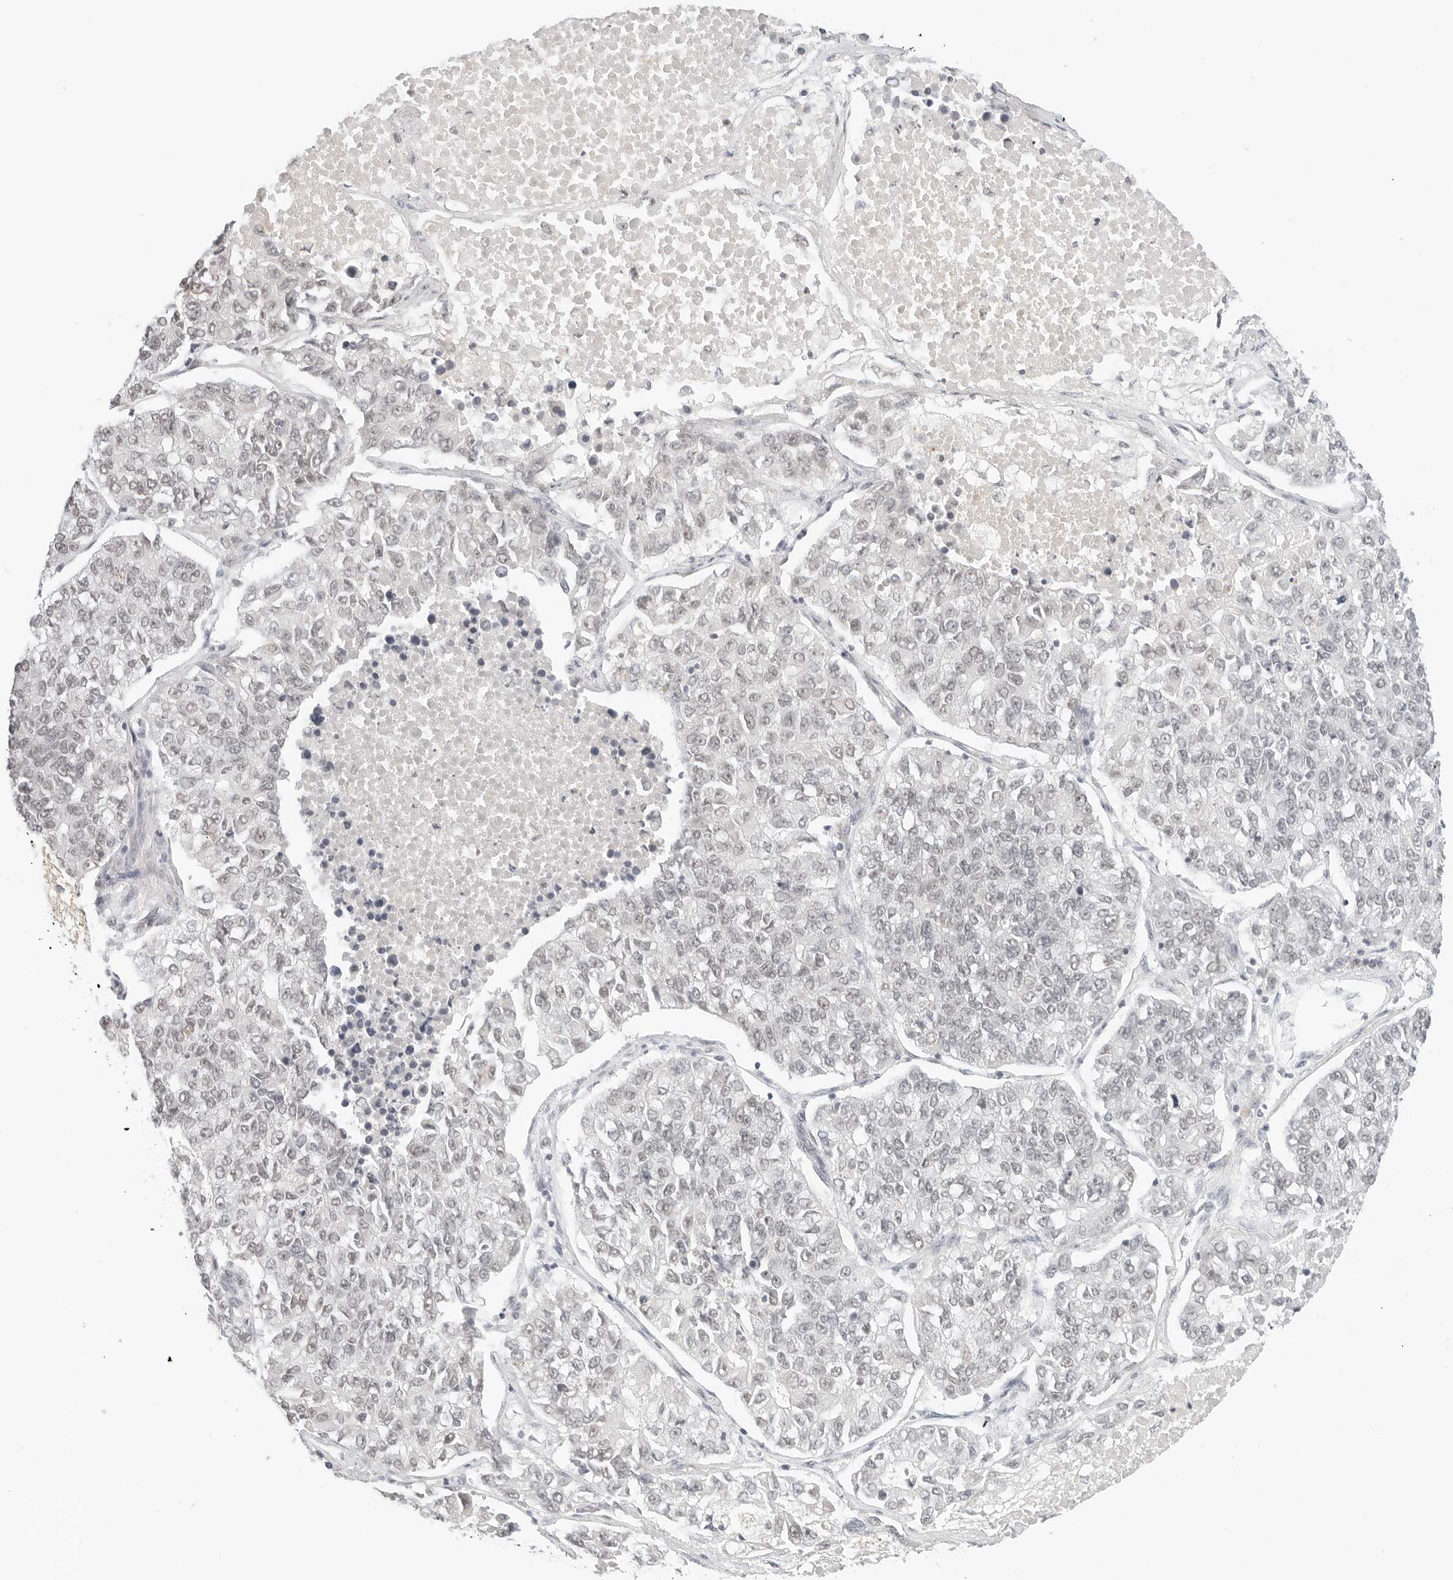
{"staining": {"intensity": "negative", "quantity": "none", "location": "none"}, "tissue": "lung cancer", "cell_type": "Tumor cells", "image_type": "cancer", "snomed": [{"axis": "morphology", "description": "Adenocarcinoma, NOS"}, {"axis": "topography", "description": "Lung"}], "caption": "IHC histopathology image of human lung cancer (adenocarcinoma) stained for a protein (brown), which shows no positivity in tumor cells. (DAB (3,3'-diaminobenzidine) immunohistochemistry with hematoxylin counter stain).", "gene": "NEO1", "patient": {"sex": "male", "age": 49}}